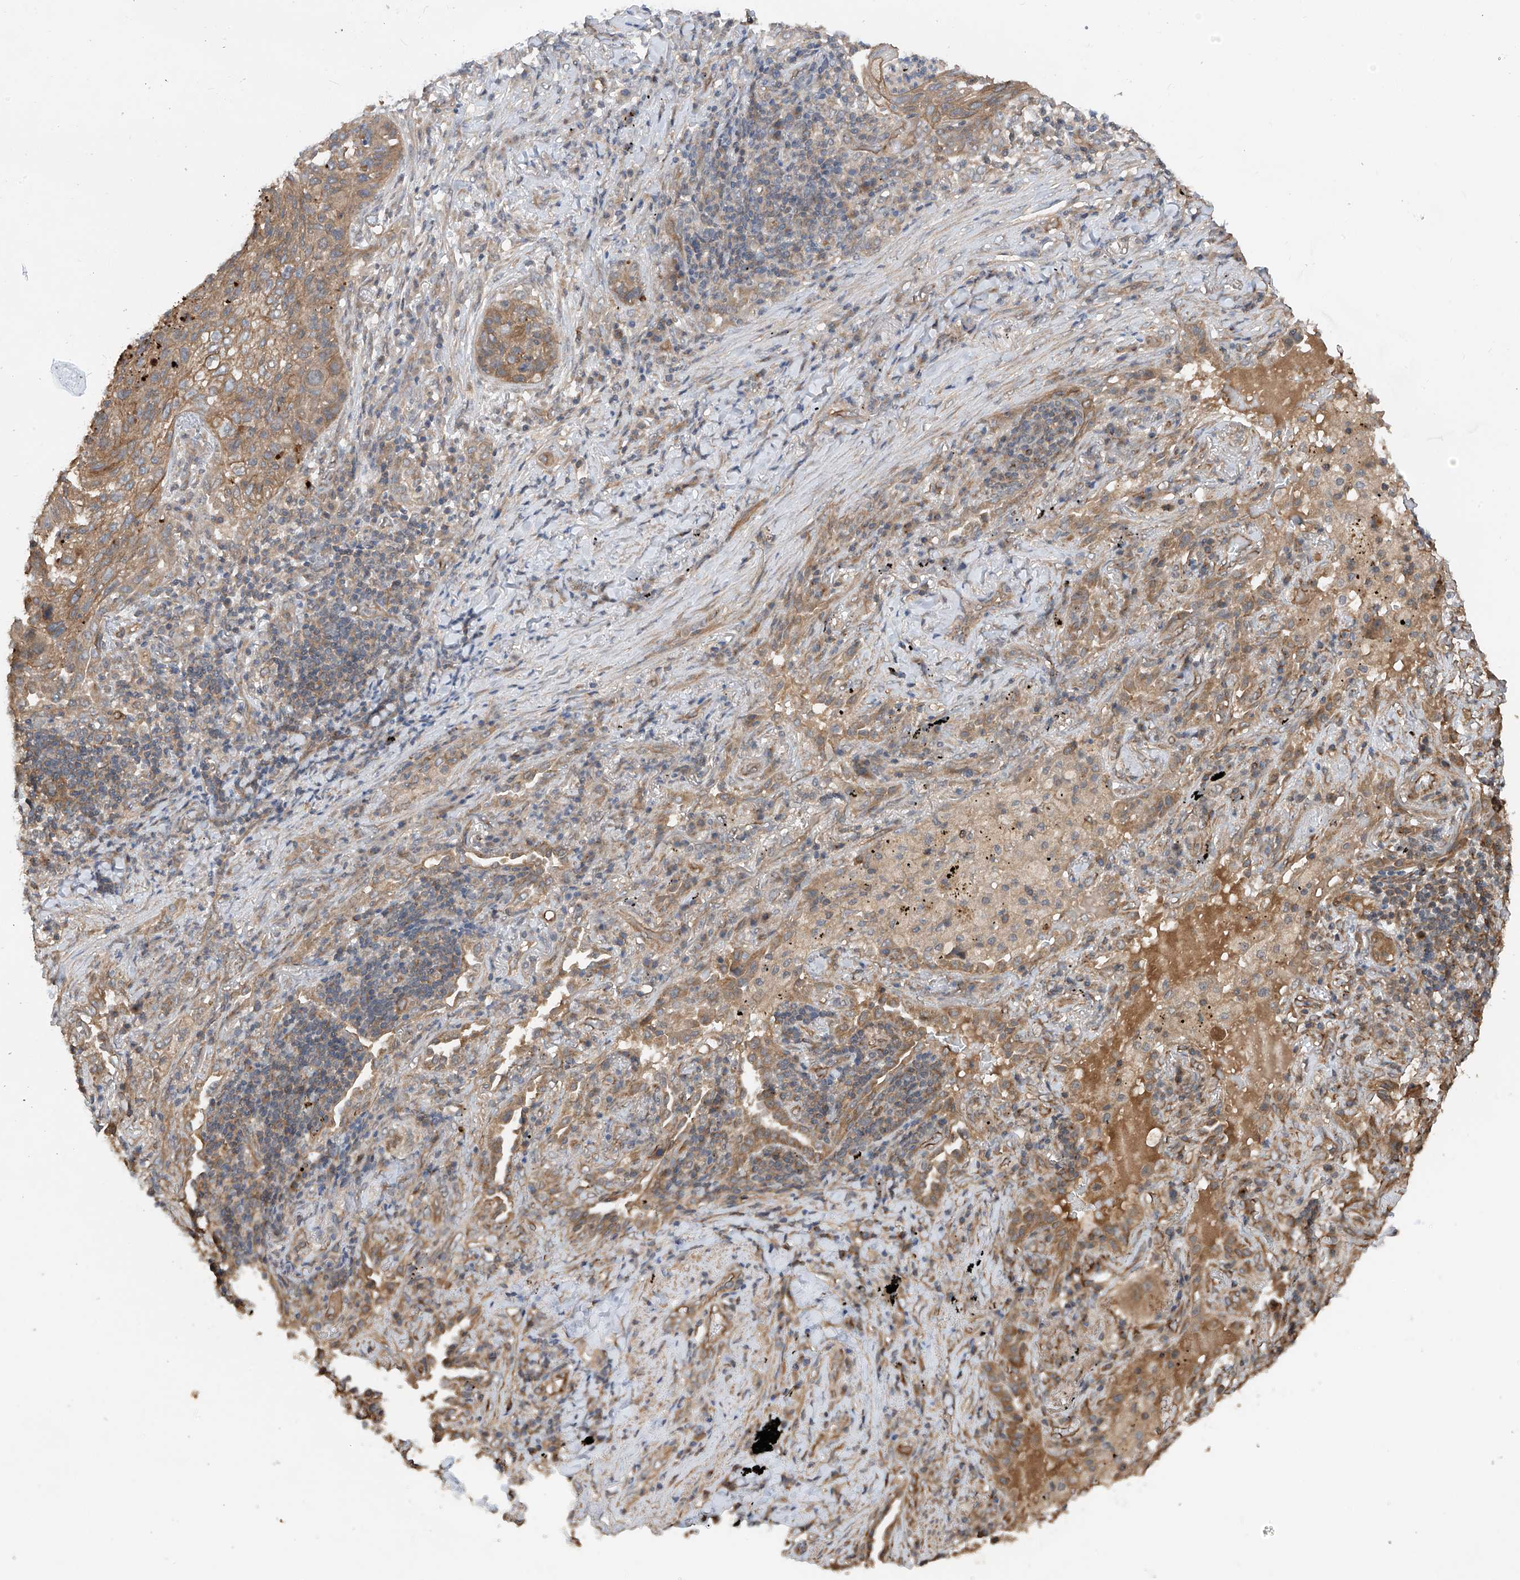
{"staining": {"intensity": "moderate", "quantity": ">75%", "location": "cytoplasmic/membranous"}, "tissue": "lung cancer", "cell_type": "Tumor cells", "image_type": "cancer", "snomed": [{"axis": "morphology", "description": "Squamous cell carcinoma, NOS"}, {"axis": "topography", "description": "Lung"}], "caption": "Squamous cell carcinoma (lung) stained with a protein marker shows moderate staining in tumor cells.", "gene": "RPAIN", "patient": {"sex": "female", "age": 63}}